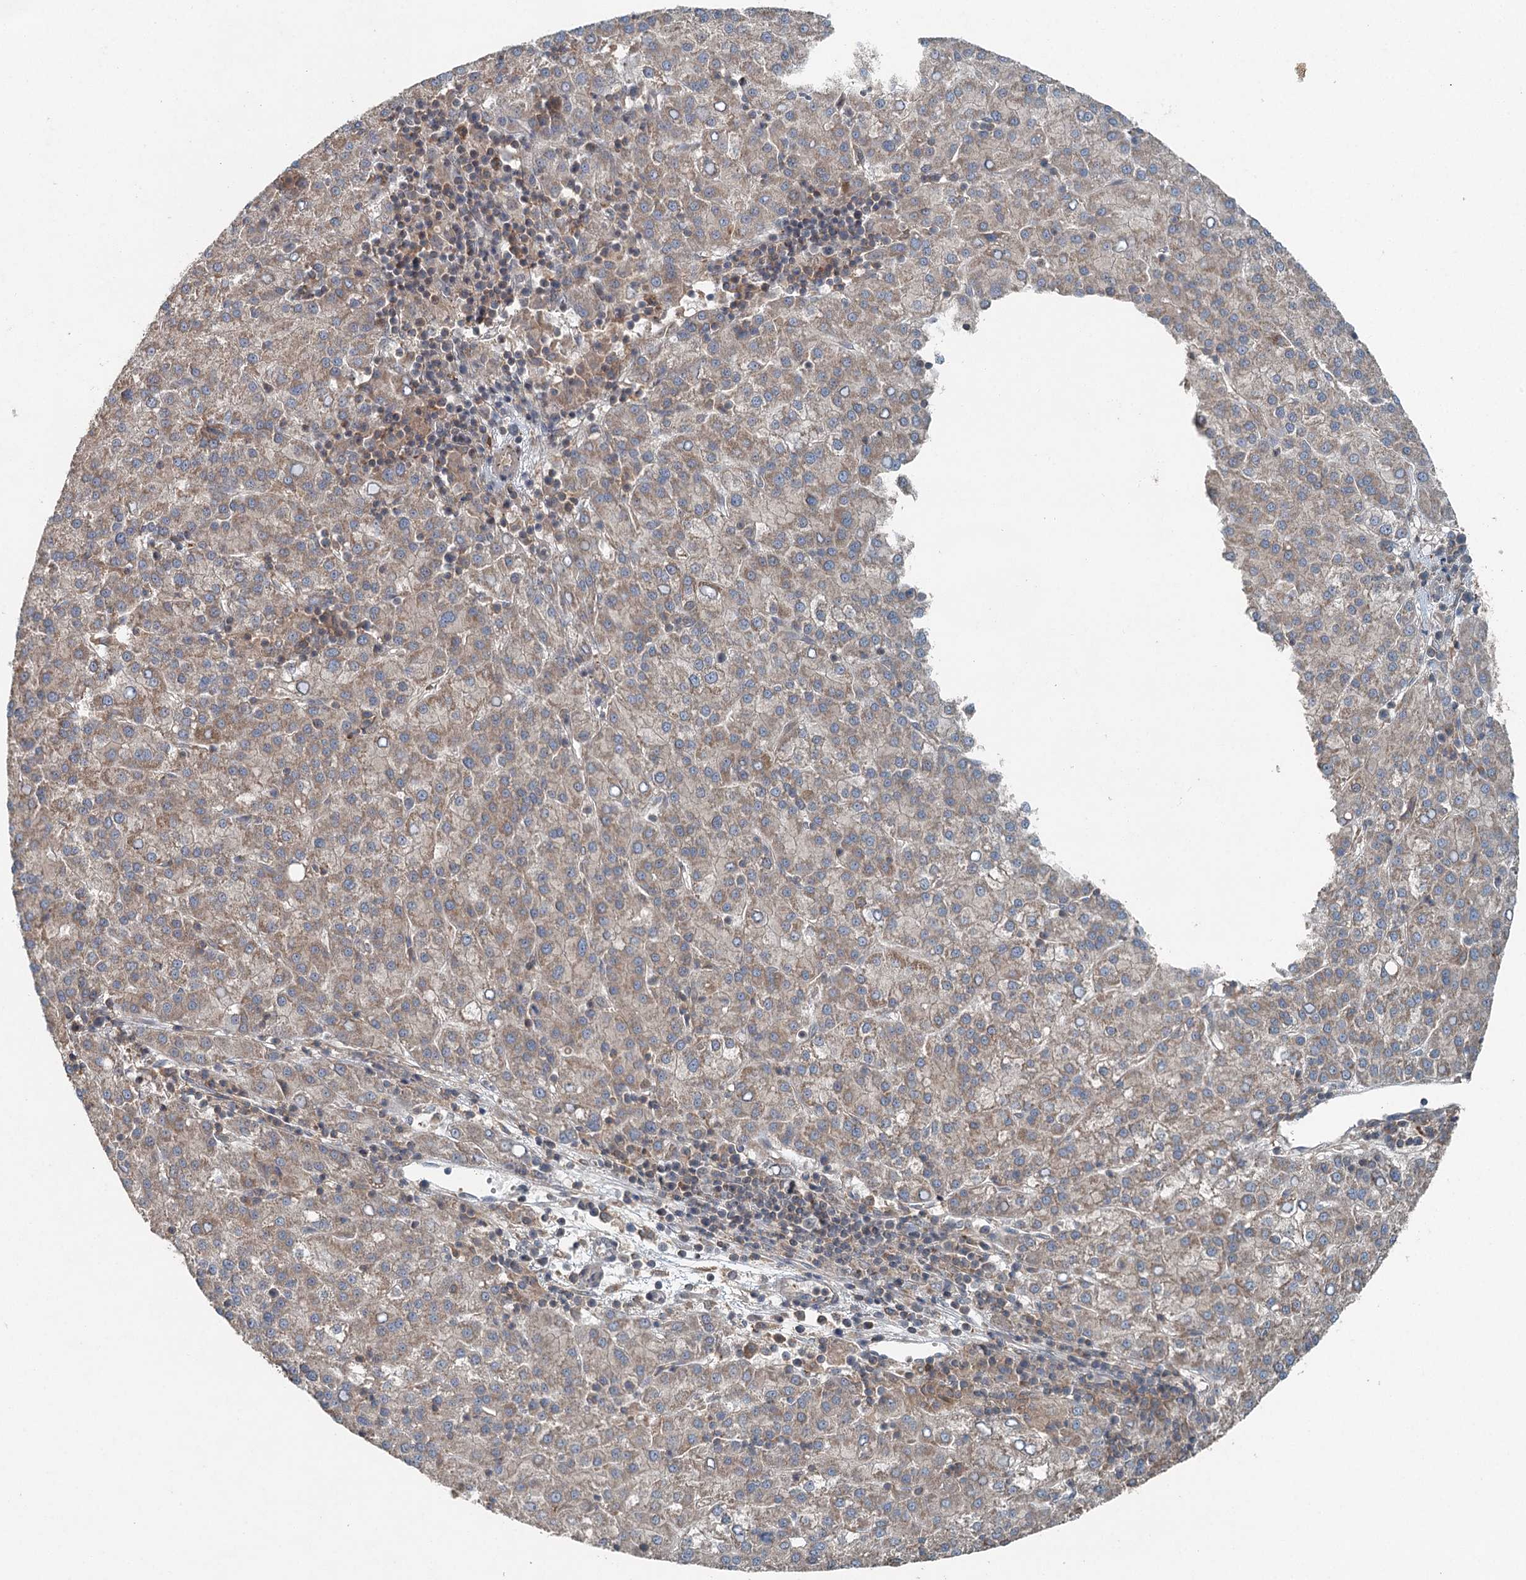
{"staining": {"intensity": "moderate", "quantity": ">75%", "location": "cytoplasmic/membranous"}, "tissue": "liver cancer", "cell_type": "Tumor cells", "image_type": "cancer", "snomed": [{"axis": "morphology", "description": "Carcinoma, Hepatocellular, NOS"}, {"axis": "topography", "description": "Liver"}], "caption": "A brown stain labels moderate cytoplasmic/membranous positivity of a protein in liver hepatocellular carcinoma tumor cells.", "gene": "SKIC3", "patient": {"sex": "female", "age": 58}}